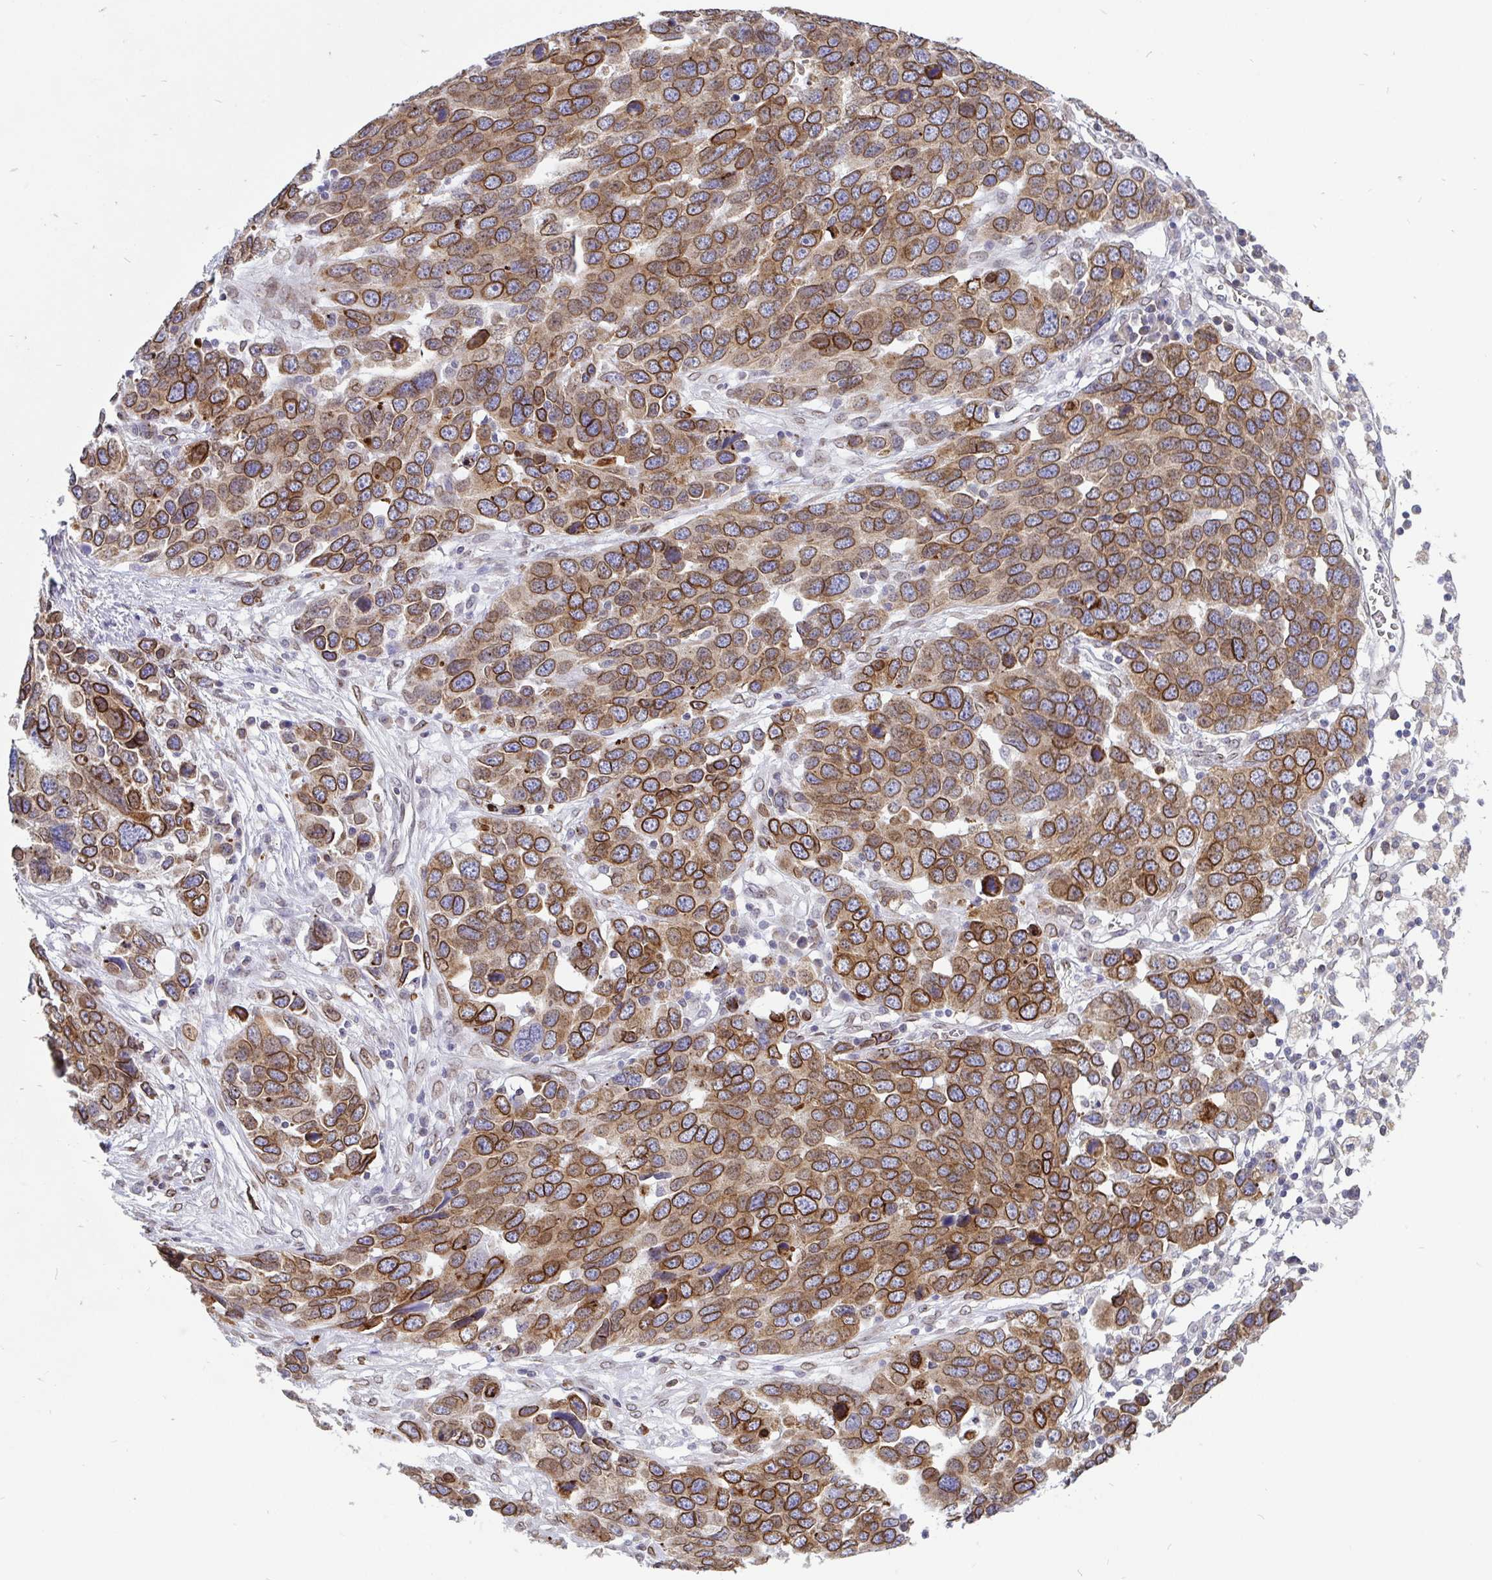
{"staining": {"intensity": "moderate", "quantity": ">75%", "location": "cytoplasmic/membranous,nuclear"}, "tissue": "ovarian cancer", "cell_type": "Tumor cells", "image_type": "cancer", "snomed": [{"axis": "morphology", "description": "Cystadenocarcinoma, serous, NOS"}, {"axis": "topography", "description": "Ovary"}], "caption": "Moderate cytoplasmic/membranous and nuclear staining for a protein is identified in approximately >75% of tumor cells of ovarian cancer (serous cystadenocarcinoma) using immunohistochemistry.", "gene": "EMD", "patient": {"sex": "female", "age": 76}}